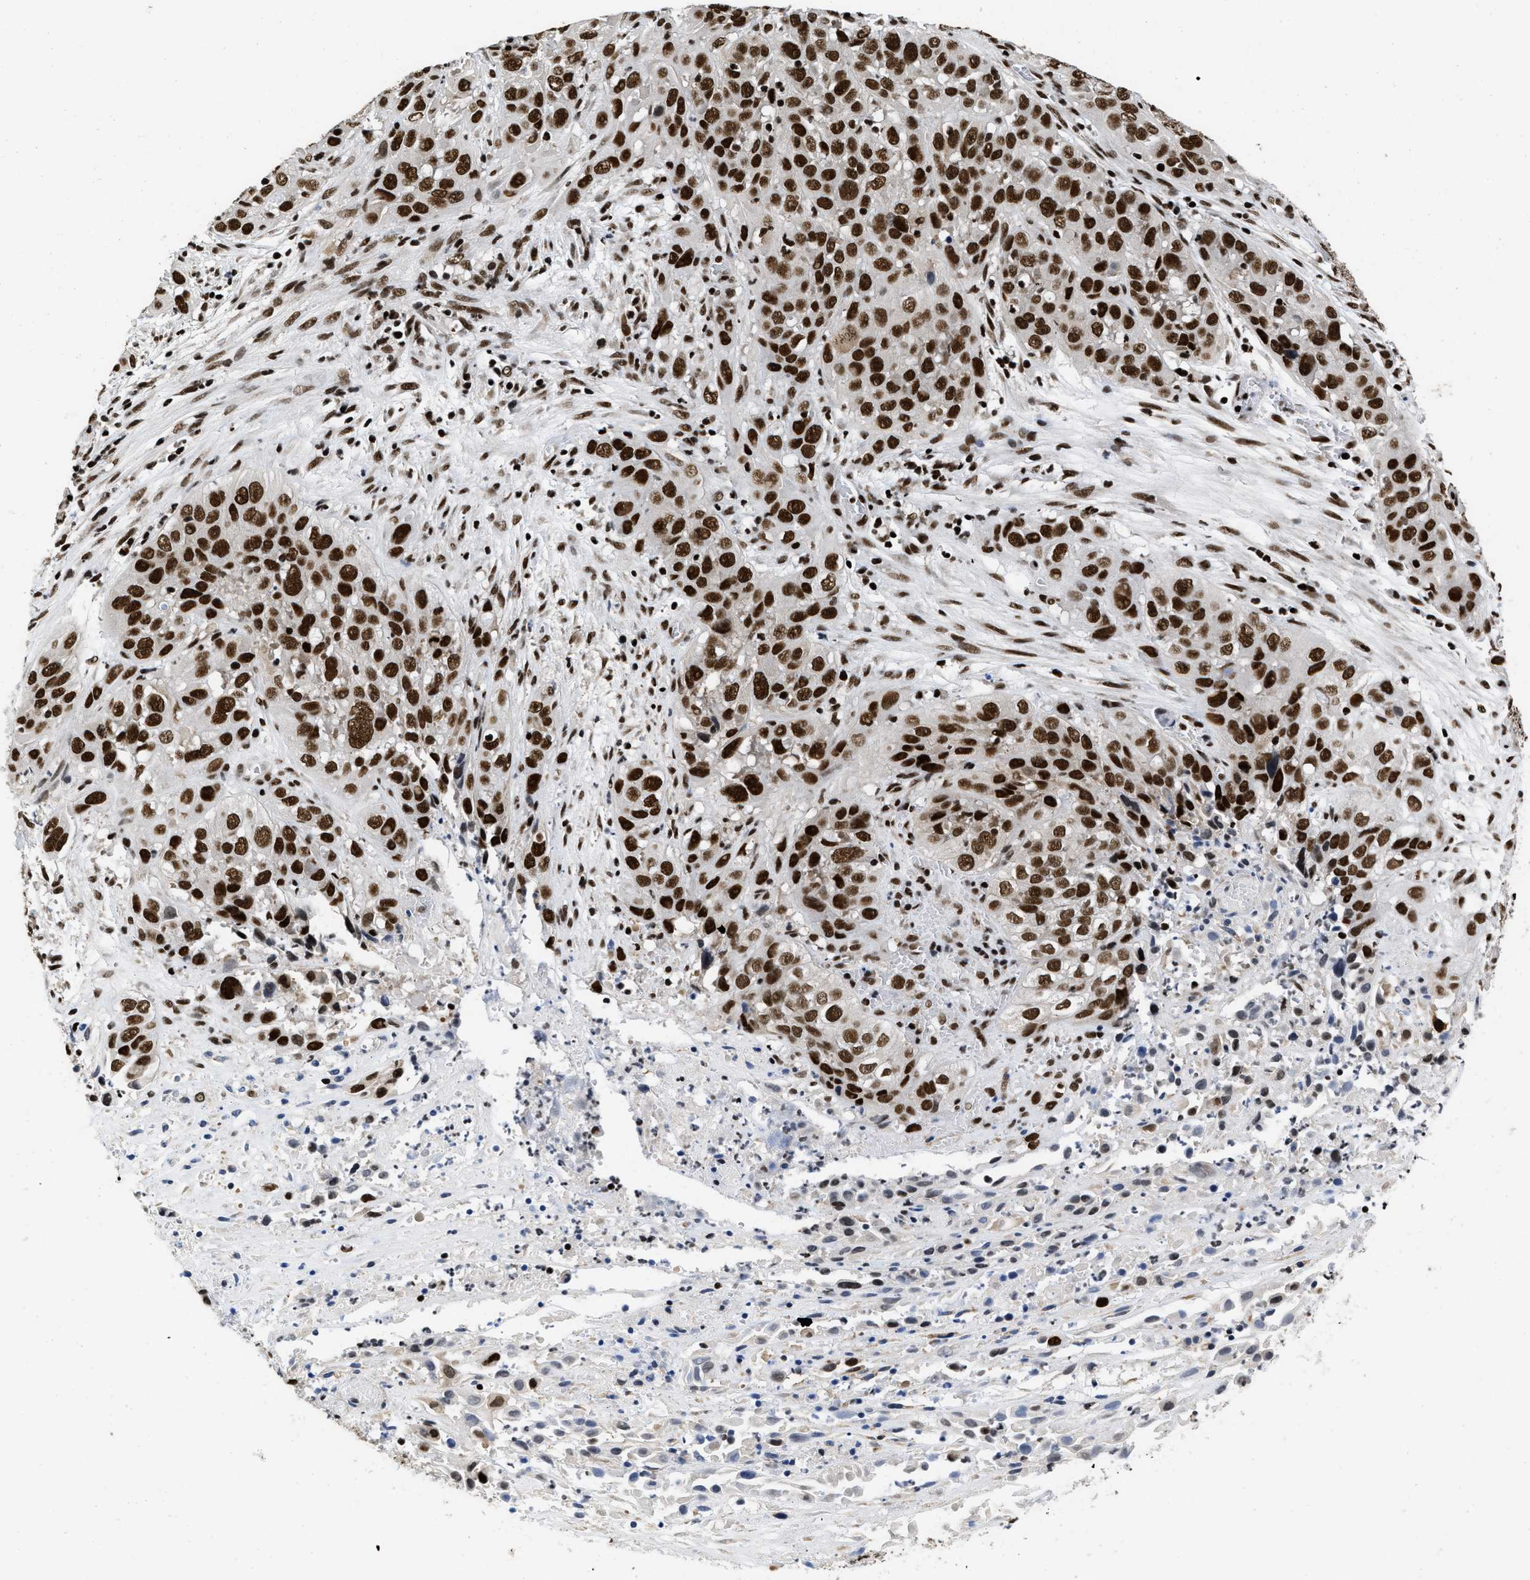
{"staining": {"intensity": "strong", "quantity": ">75%", "location": "nuclear"}, "tissue": "cervical cancer", "cell_type": "Tumor cells", "image_type": "cancer", "snomed": [{"axis": "morphology", "description": "Squamous cell carcinoma, NOS"}, {"axis": "topography", "description": "Cervix"}], "caption": "Protein staining displays strong nuclear positivity in approximately >75% of tumor cells in cervical cancer.", "gene": "CREB1", "patient": {"sex": "female", "age": 32}}